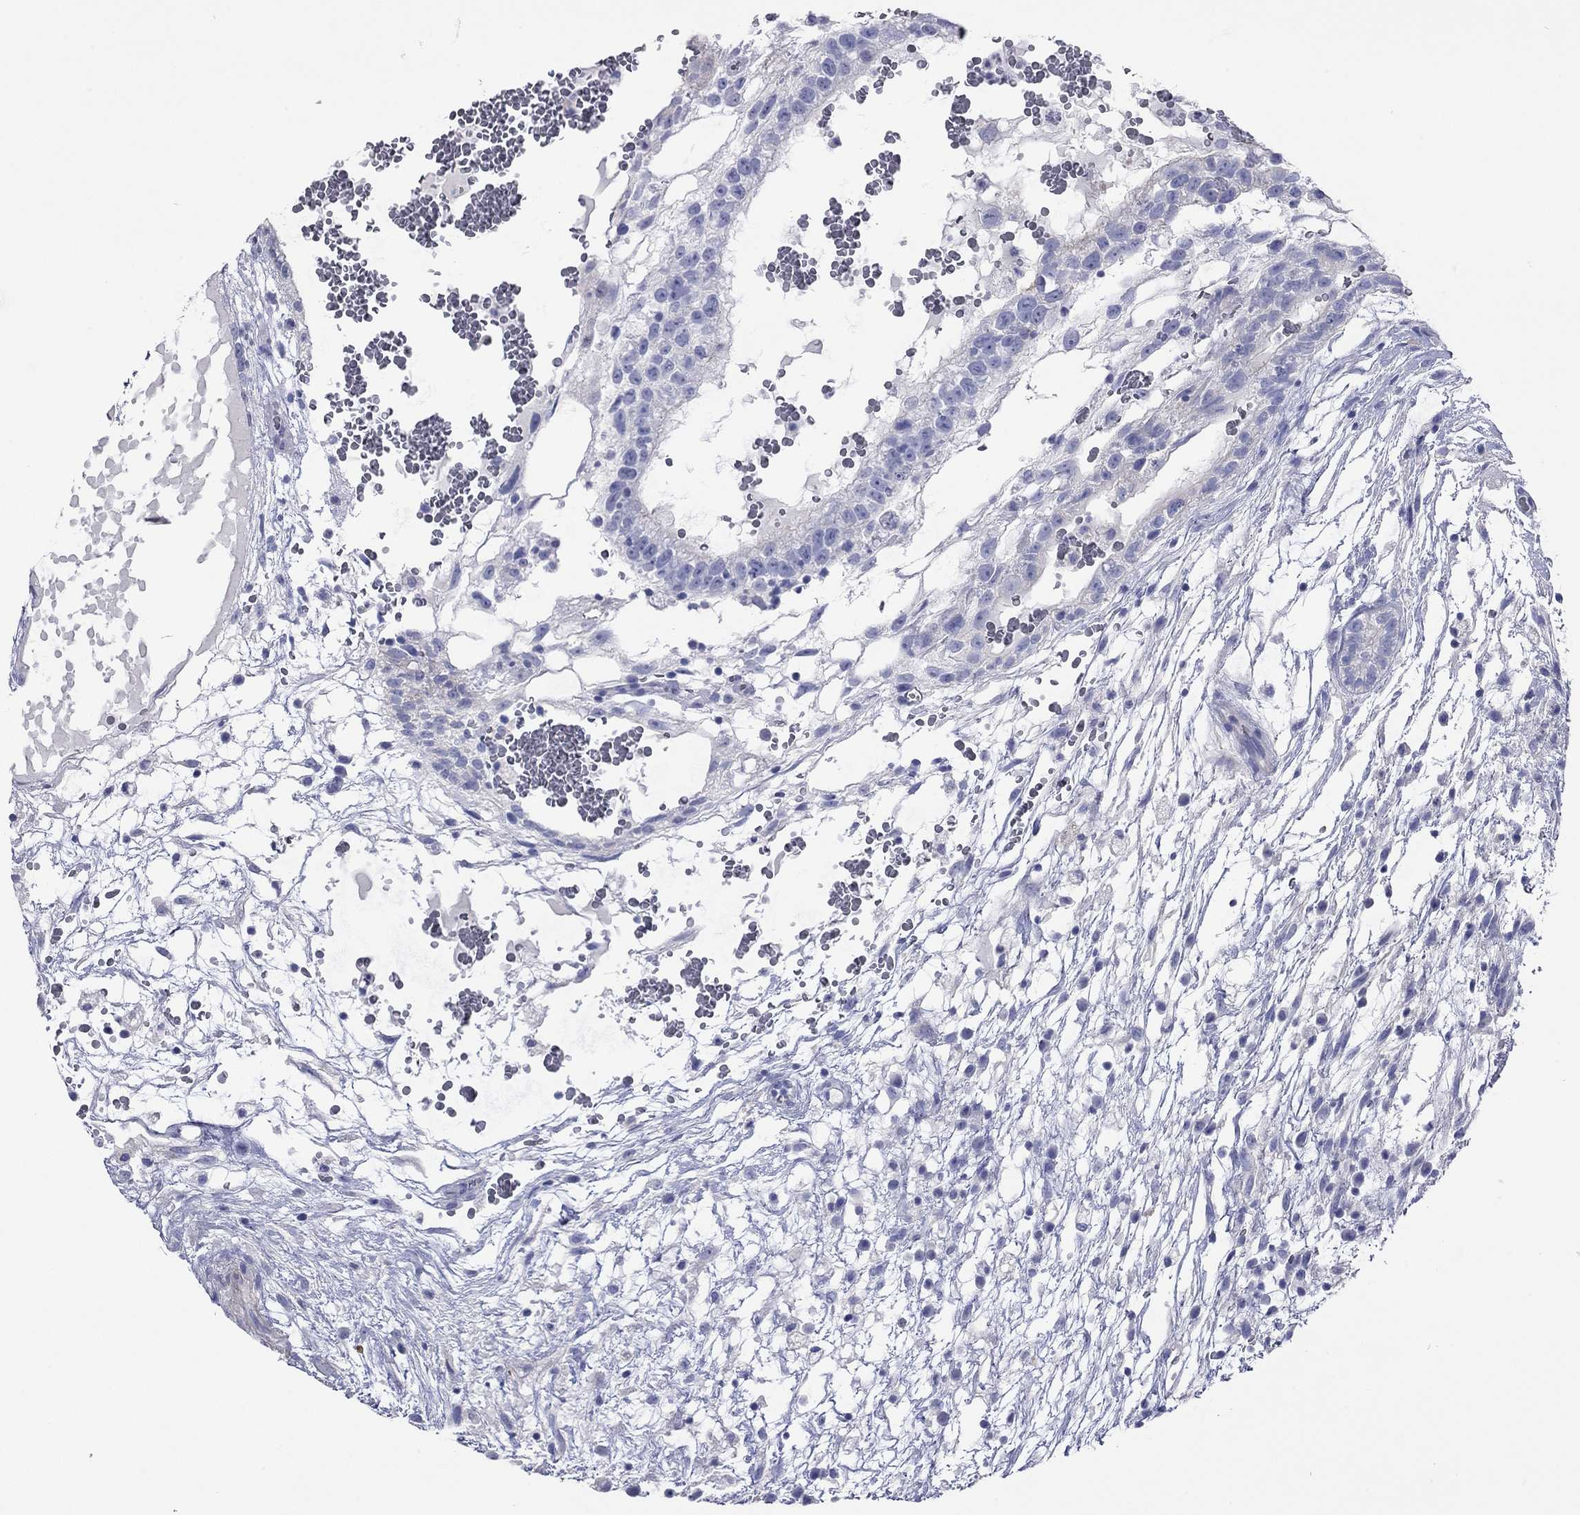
{"staining": {"intensity": "negative", "quantity": "none", "location": "none"}, "tissue": "testis cancer", "cell_type": "Tumor cells", "image_type": "cancer", "snomed": [{"axis": "morphology", "description": "Normal tissue, NOS"}, {"axis": "morphology", "description": "Carcinoma, Embryonal, NOS"}, {"axis": "topography", "description": "Testis"}], "caption": "Immunohistochemical staining of testis cancer (embryonal carcinoma) exhibits no significant positivity in tumor cells. (Brightfield microscopy of DAB immunohistochemistry (IHC) at high magnification).", "gene": "ACTL7B", "patient": {"sex": "male", "age": 32}}